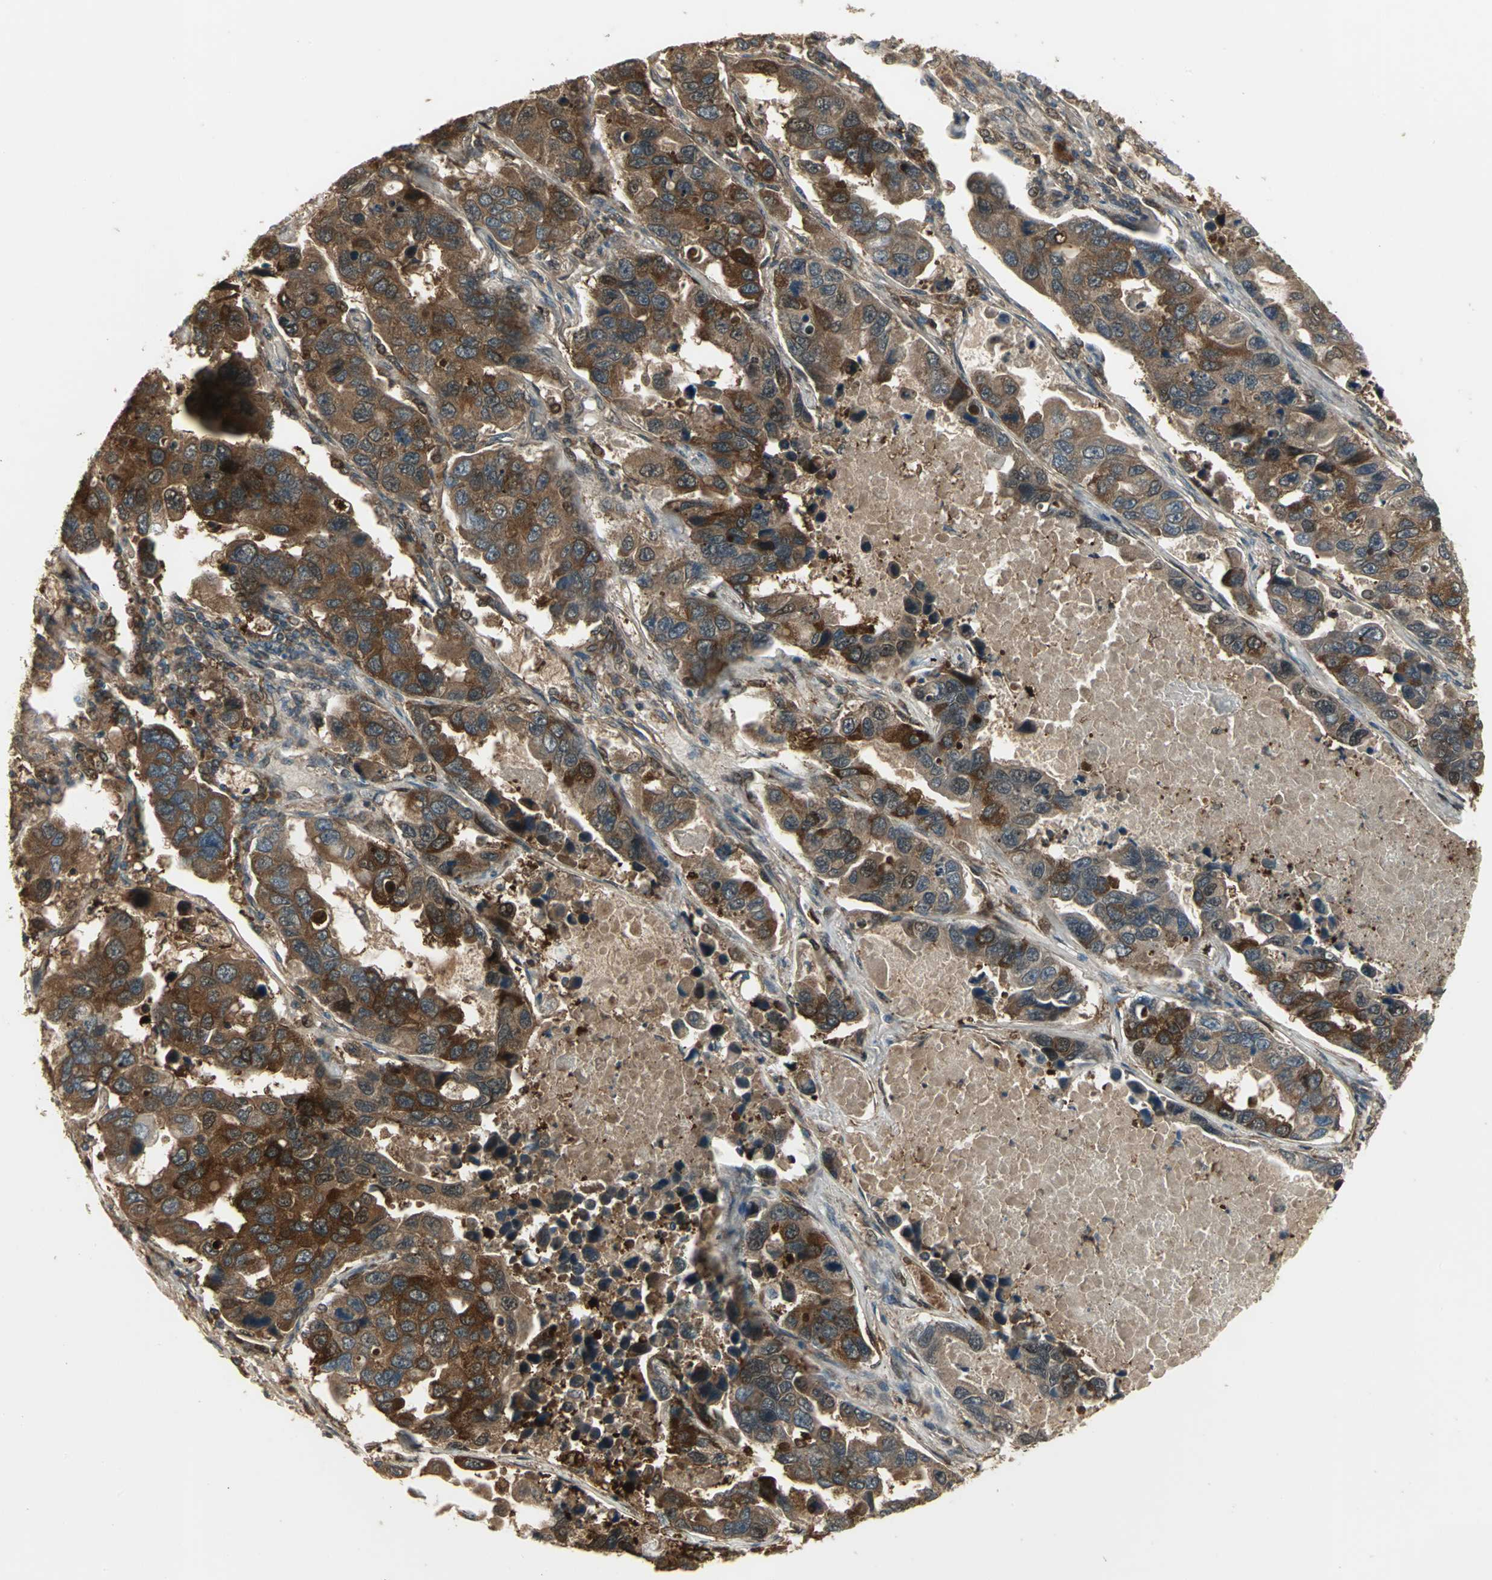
{"staining": {"intensity": "strong", "quantity": ">75%", "location": "cytoplasmic/membranous"}, "tissue": "lung cancer", "cell_type": "Tumor cells", "image_type": "cancer", "snomed": [{"axis": "morphology", "description": "Adenocarcinoma, NOS"}, {"axis": "topography", "description": "Lung"}], "caption": "There is high levels of strong cytoplasmic/membranous expression in tumor cells of lung cancer (adenocarcinoma), as demonstrated by immunohistochemical staining (brown color).", "gene": "AMT", "patient": {"sex": "male", "age": 64}}